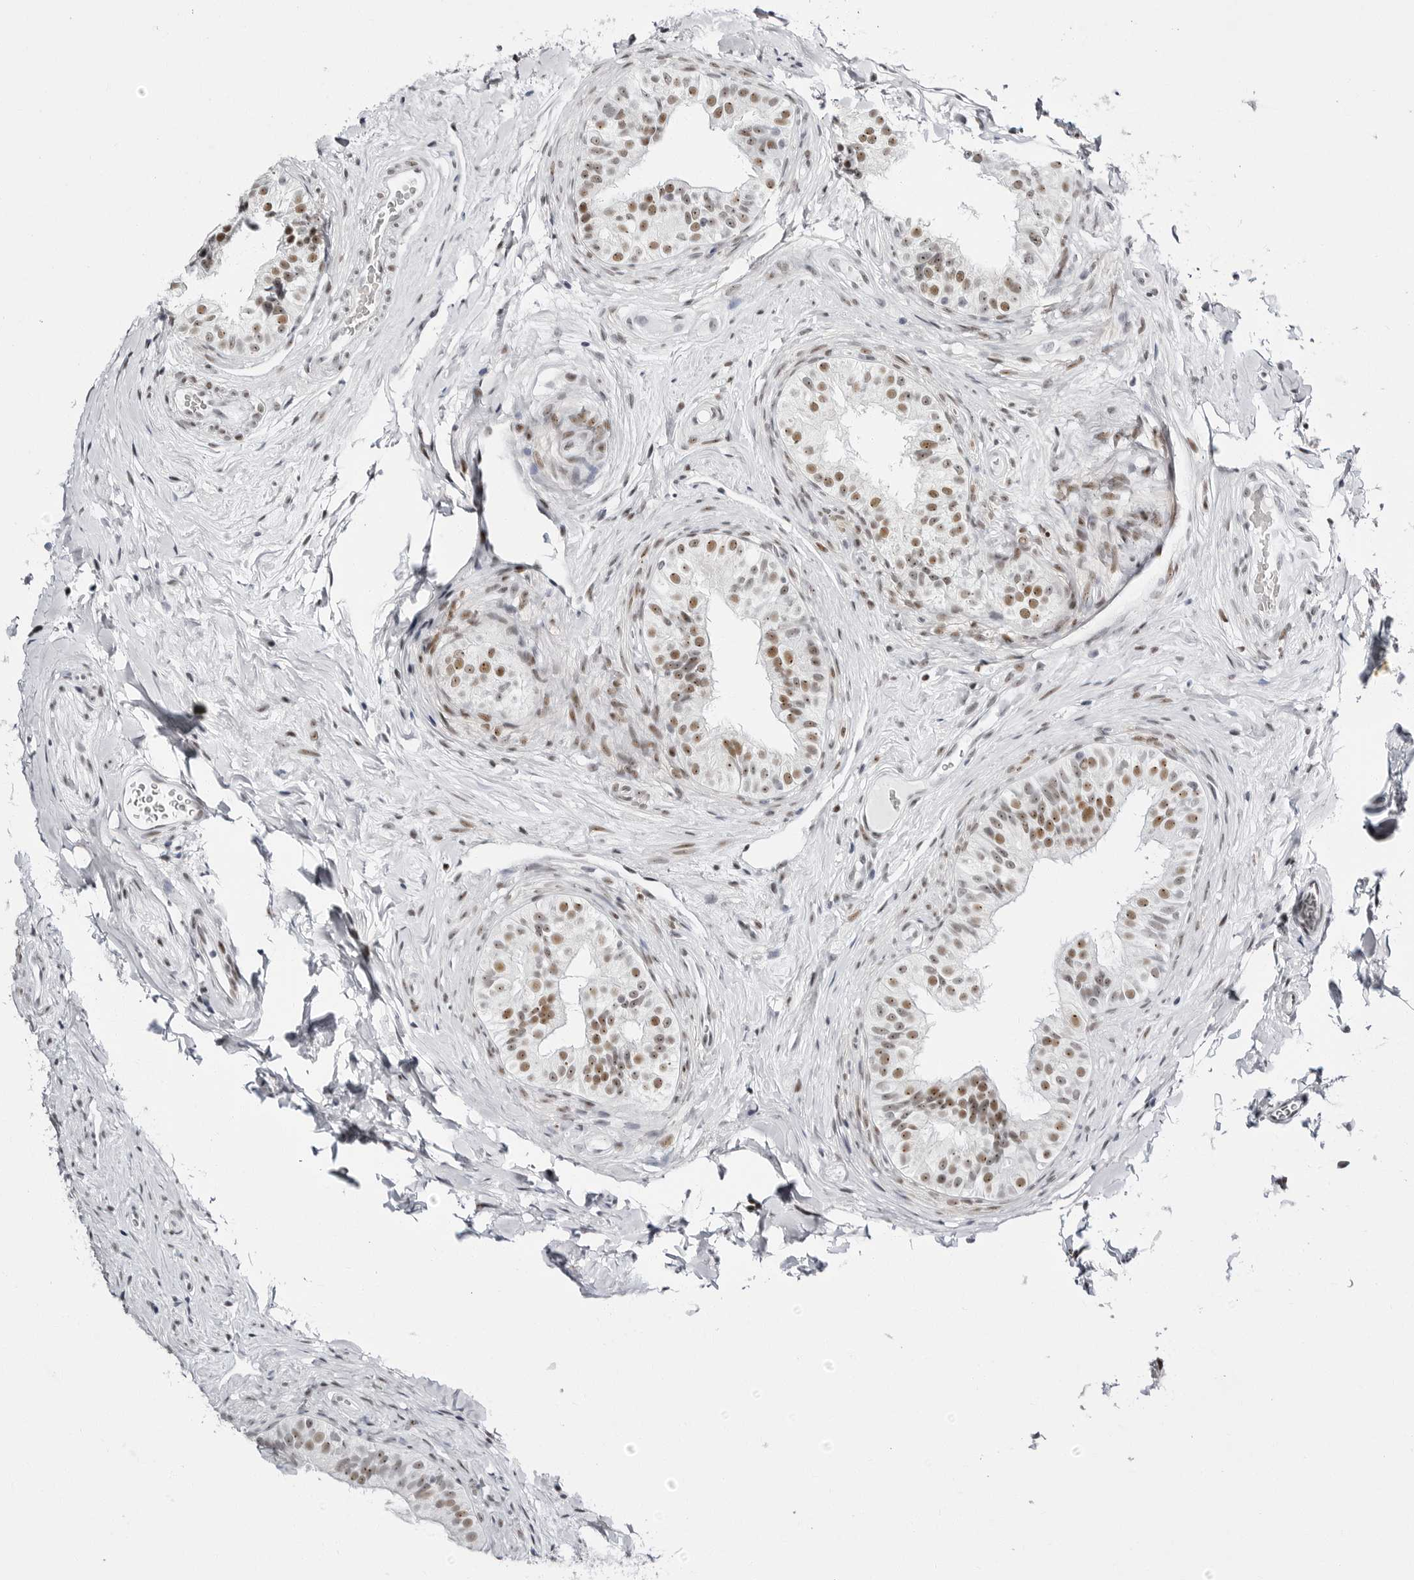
{"staining": {"intensity": "moderate", "quantity": "25%-75%", "location": "nuclear"}, "tissue": "epididymis", "cell_type": "Glandular cells", "image_type": "normal", "snomed": [{"axis": "morphology", "description": "Normal tissue, NOS"}, {"axis": "topography", "description": "Epididymis"}], "caption": "Immunohistochemical staining of normal human epididymis exhibits moderate nuclear protein expression in approximately 25%-75% of glandular cells. The protein is stained brown, and the nuclei are stained in blue (DAB IHC with brightfield microscopy, high magnification).", "gene": "VEZF1", "patient": {"sex": "male", "age": 49}}